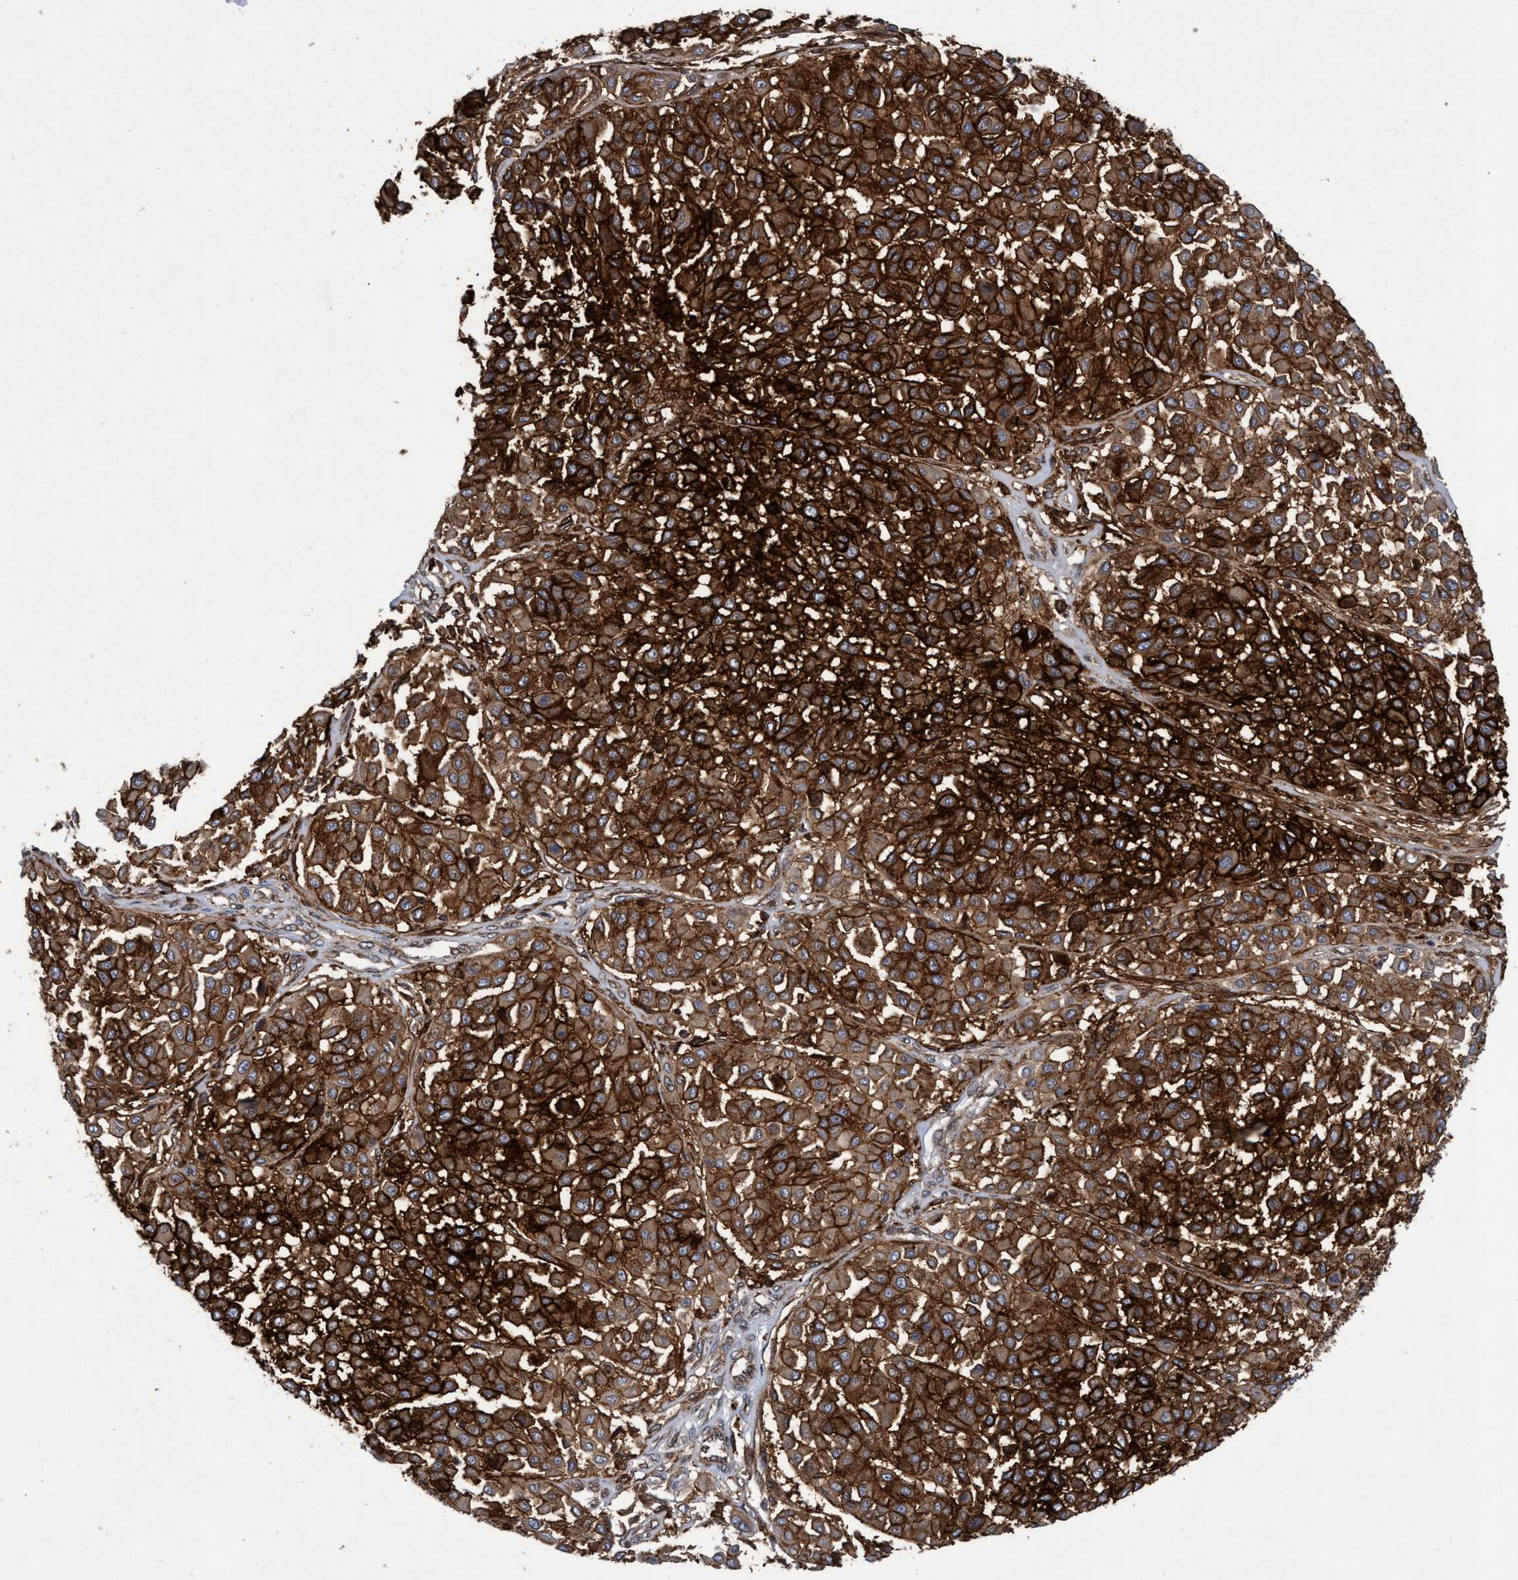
{"staining": {"intensity": "strong", "quantity": ">75%", "location": "cytoplasmic/membranous"}, "tissue": "melanoma", "cell_type": "Tumor cells", "image_type": "cancer", "snomed": [{"axis": "morphology", "description": "Malignant melanoma, Metastatic site"}, {"axis": "topography", "description": "Soft tissue"}], "caption": "High-magnification brightfield microscopy of malignant melanoma (metastatic site) stained with DAB (brown) and counterstained with hematoxylin (blue). tumor cells exhibit strong cytoplasmic/membranous positivity is identified in approximately>75% of cells. The staining was performed using DAB (3,3'-diaminobenzidine), with brown indicating positive protein expression. Nuclei are stained blue with hematoxylin.", "gene": "SLC16A3", "patient": {"sex": "male", "age": 41}}